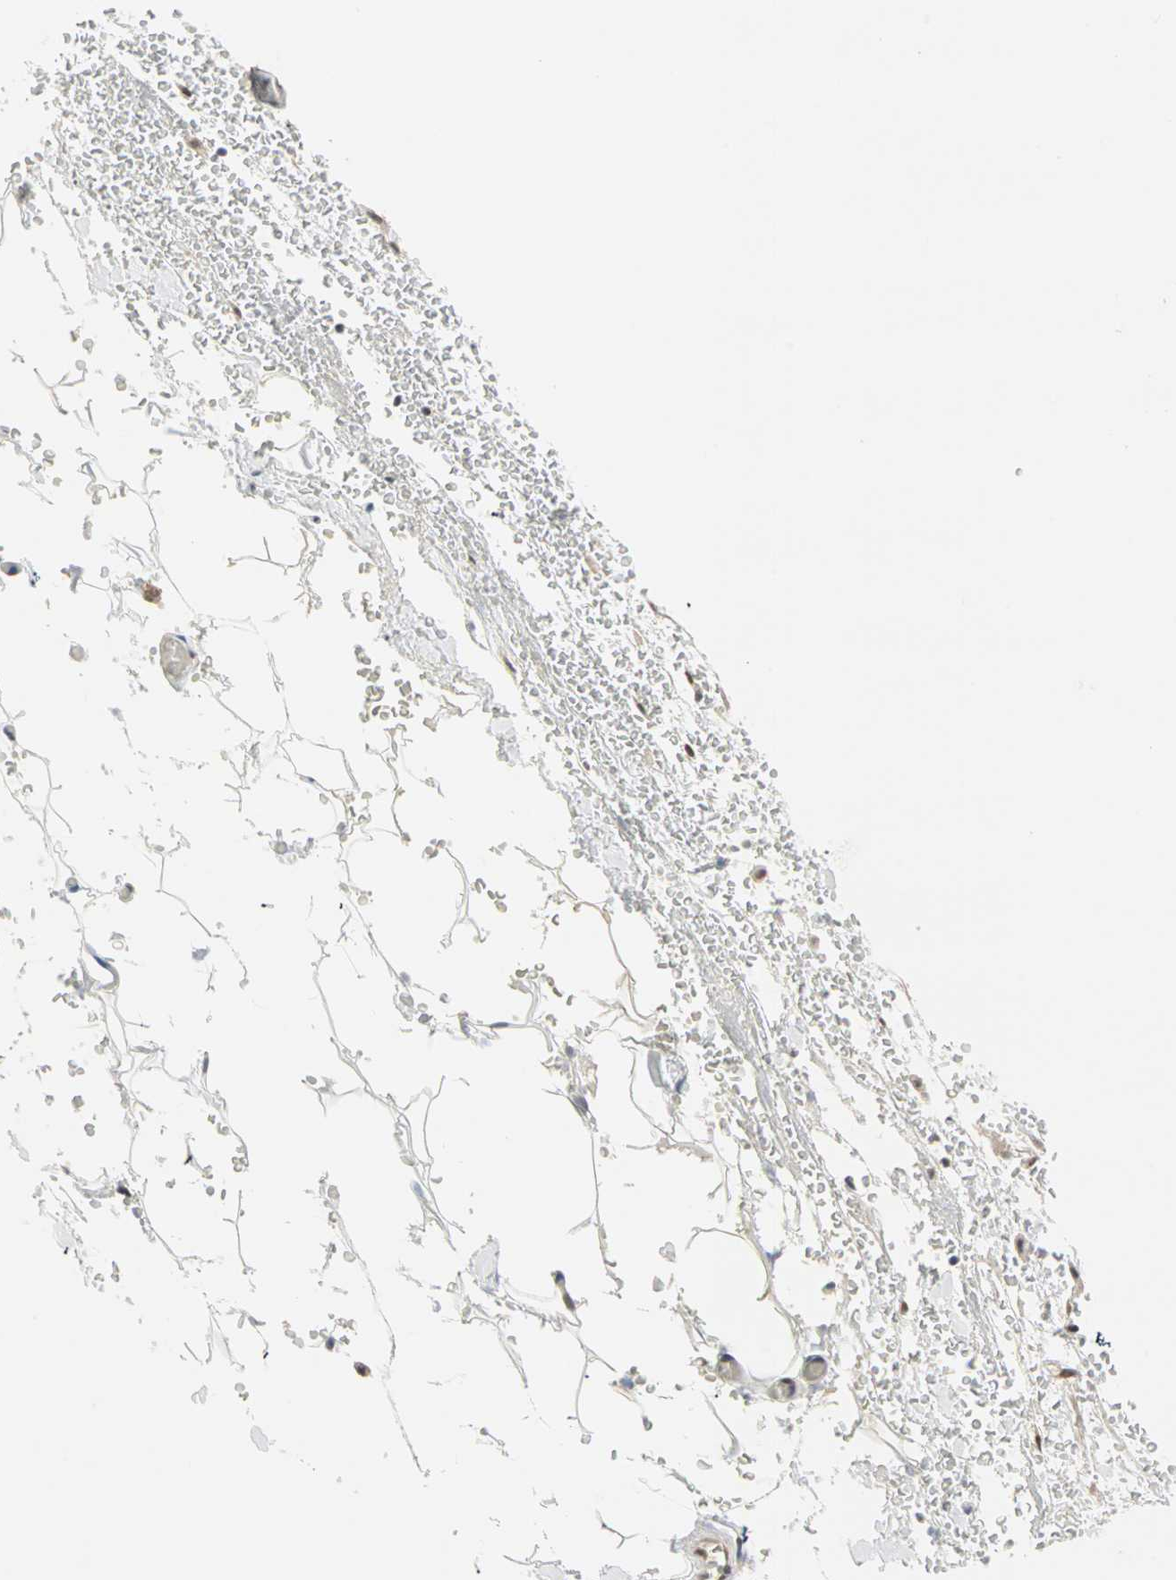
{"staining": {"intensity": "moderate", "quantity": ">75%", "location": "nuclear"}, "tissue": "adipose tissue", "cell_type": "Adipocytes", "image_type": "normal", "snomed": [{"axis": "morphology", "description": "Normal tissue, NOS"}, {"axis": "morphology", "description": "Inflammation, NOS"}, {"axis": "topography", "description": "Breast"}], "caption": "Adipose tissue stained for a protein displays moderate nuclear positivity in adipocytes. (brown staining indicates protein expression, while blue staining denotes nuclei).", "gene": "BLM", "patient": {"sex": "female", "age": 65}}